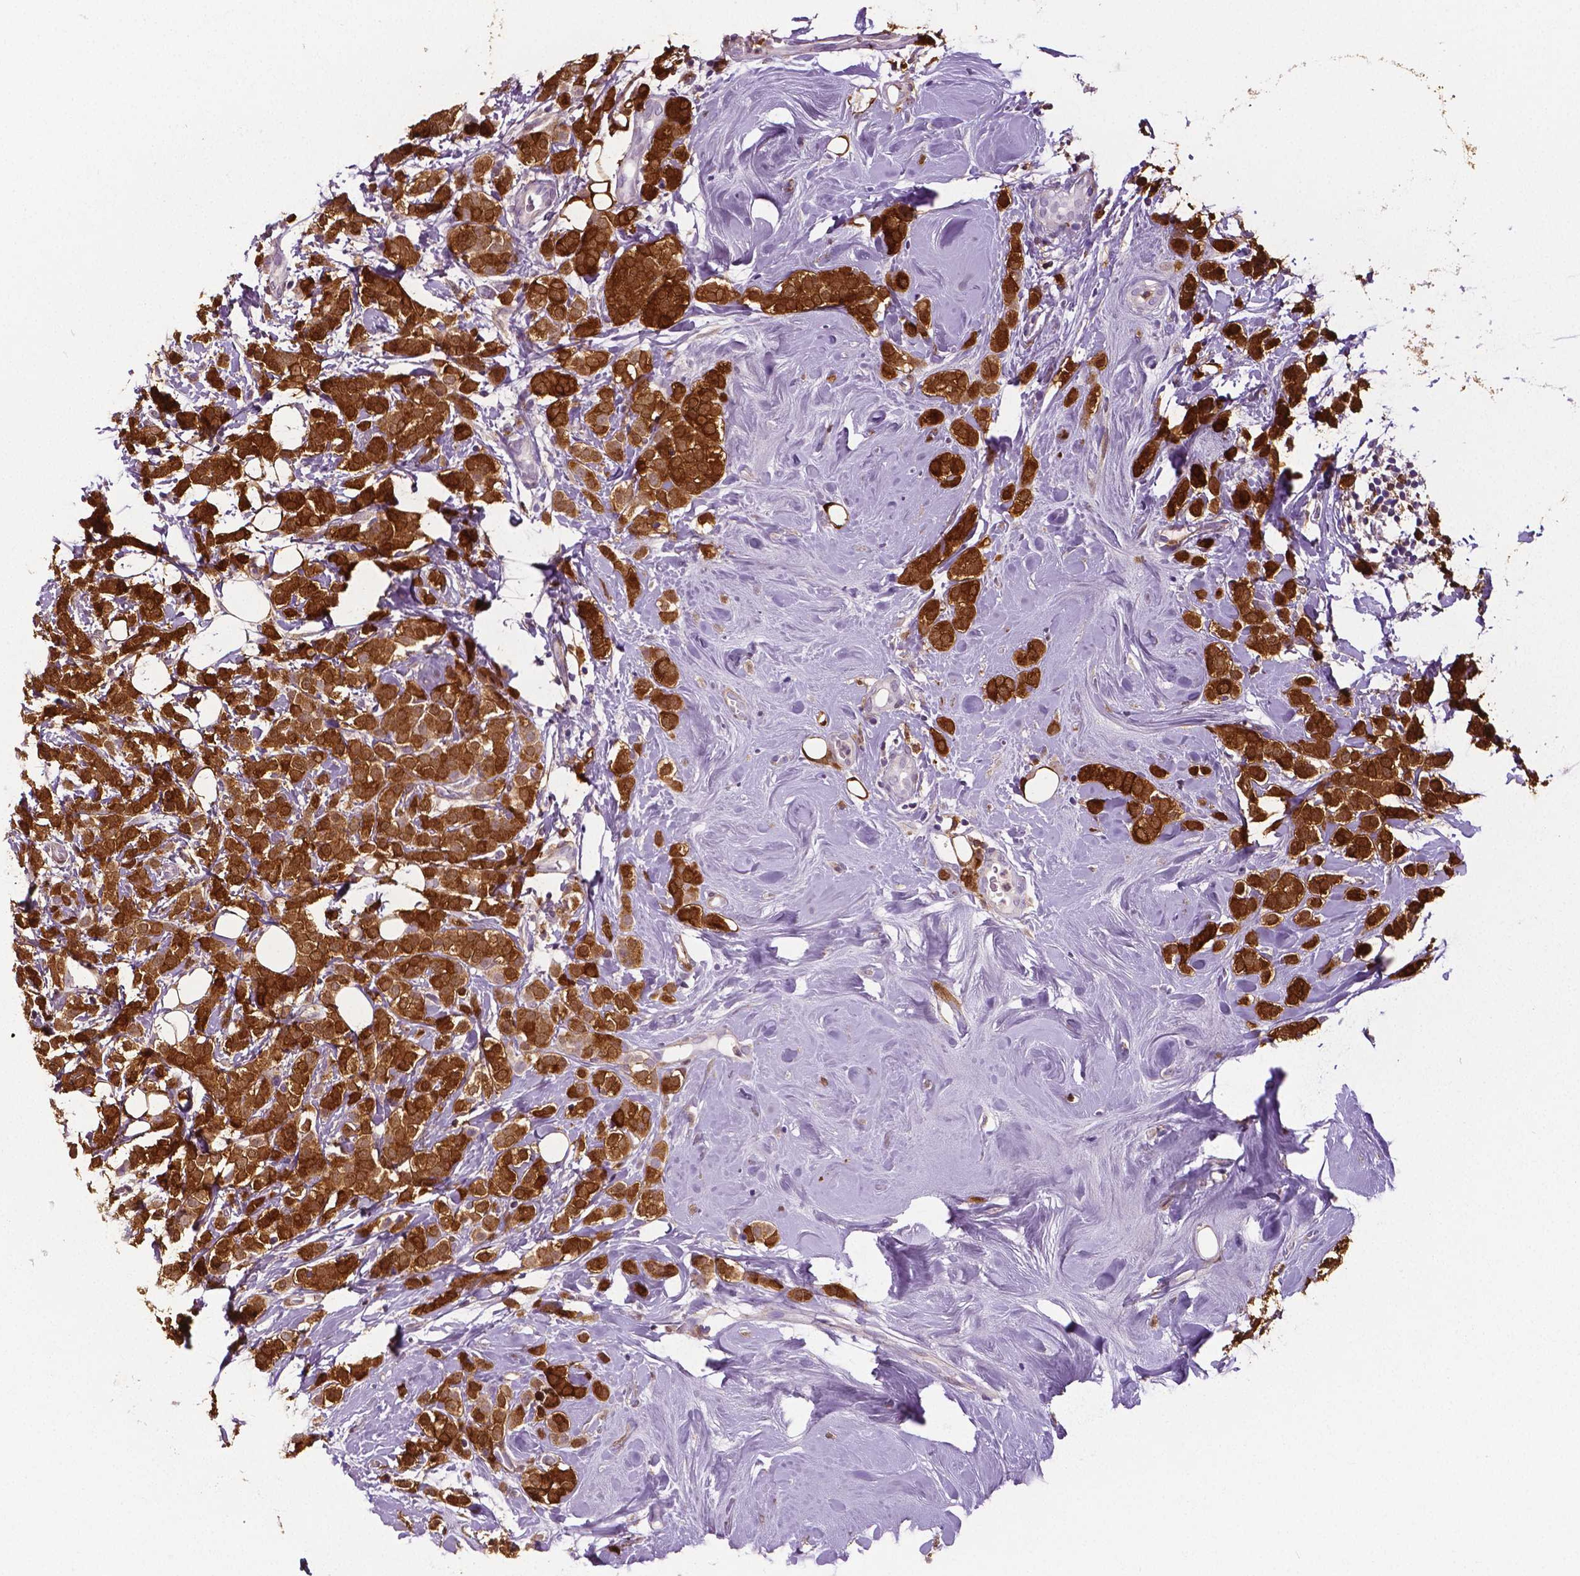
{"staining": {"intensity": "strong", "quantity": ">75%", "location": "cytoplasmic/membranous"}, "tissue": "breast cancer", "cell_type": "Tumor cells", "image_type": "cancer", "snomed": [{"axis": "morphology", "description": "Lobular carcinoma"}, {"axis": "topography", "description": "Breast"}], "caption": "A brown stain highlights strong cytoplasmic/membranous expression of a protein in breast cancer tumor cells.", "gene": "PHGDH", "patient": {"sex": "female", "age": 49}}